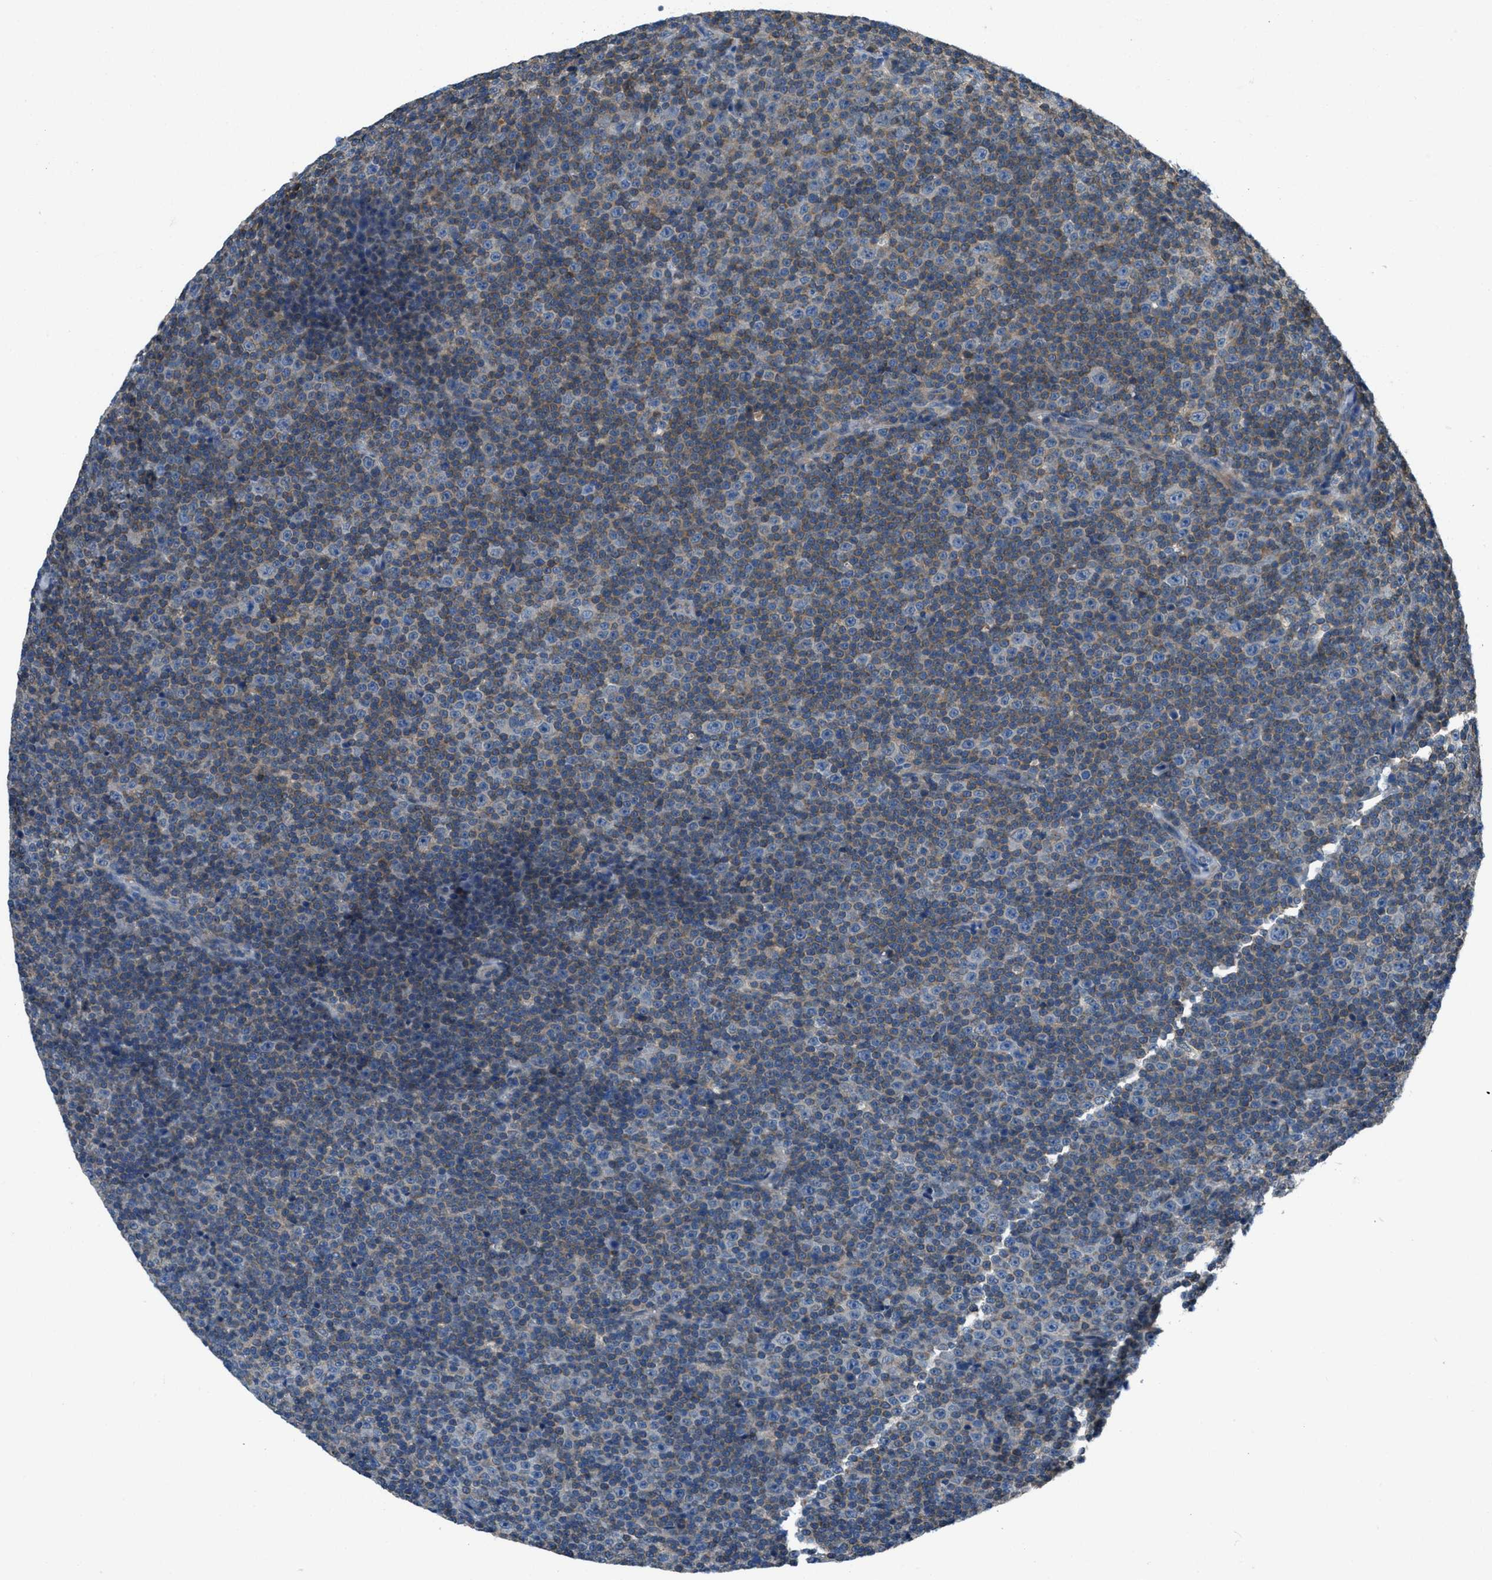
{"staining": {"intensity": "negative", "quantity": "none", "location": "none"}, "tissue": "lymphoma", "cell_type": "Tumor cells", "image_type": "cancer", "snomed": [{"axis": "morphology", "description": "Malignant lymphoma, non-Hodgkin's type, Low grade"}, {"axis": "topography", "description": "Lymph node"}], "caption": "A photomicrograph of lymphoma stained for a protein demonstrates no brown staining in tumor cells.", "gene": "PIP5K1C", "patient": {"sex": "female", "age": 67}}